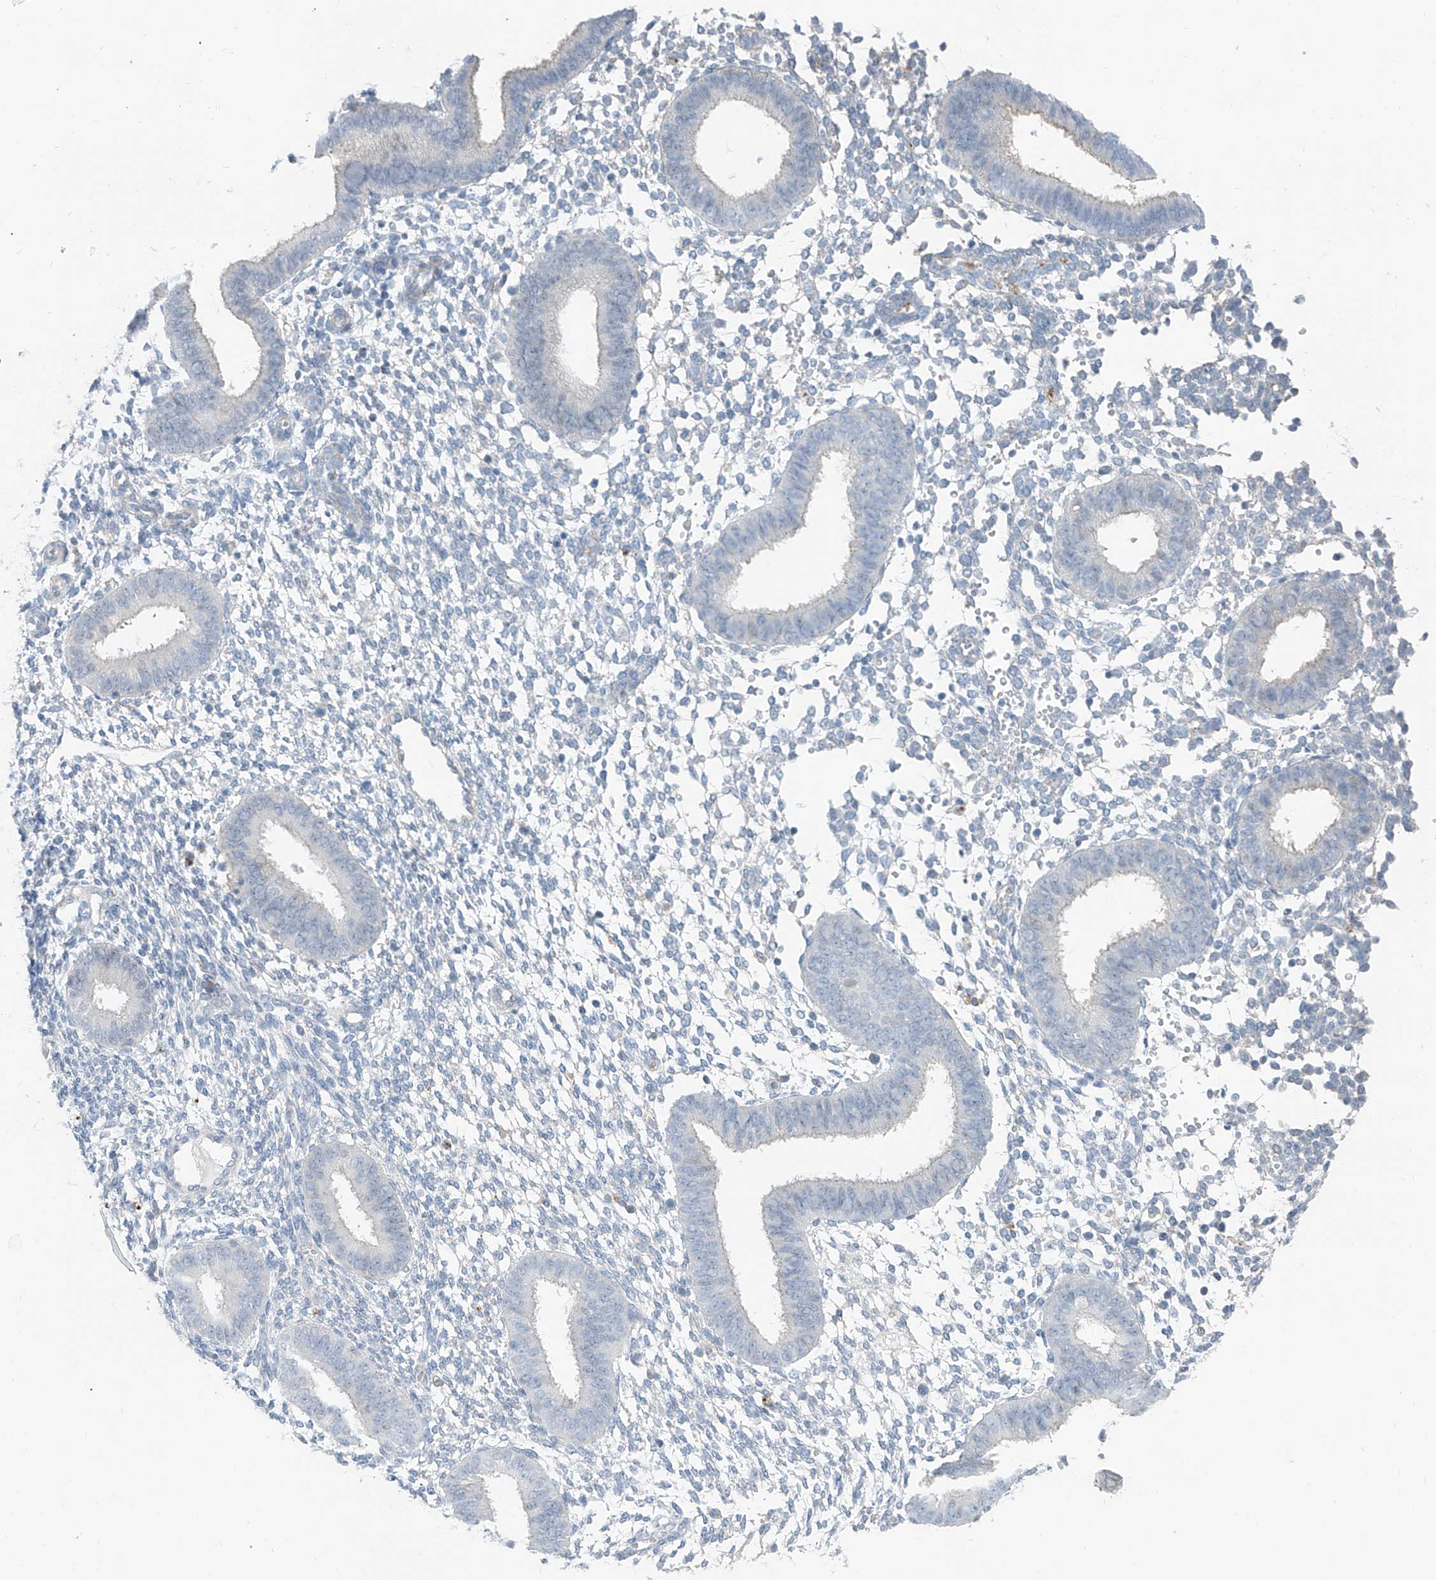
{"staining": {"intensity": "negative", "quantity": "none", "location": "none"}, "tissue": "endometrium", "cell_type": "Cells in endometrial stroma", "image_type": "normal", "snomed": [{"axis": "morphology", "description": "Normal tissue, NOS"}, {"axis": "topography", "description": "Uterus"}, {"axis": "topography", "description": "Endometrium"}], "caption": "Immunohistochemical staining of normal endometrium displays no significant staining in cells in endometrial stroma.", "gene": "ANKRD34A", "patient": {"sex": "female", "age": 48}}